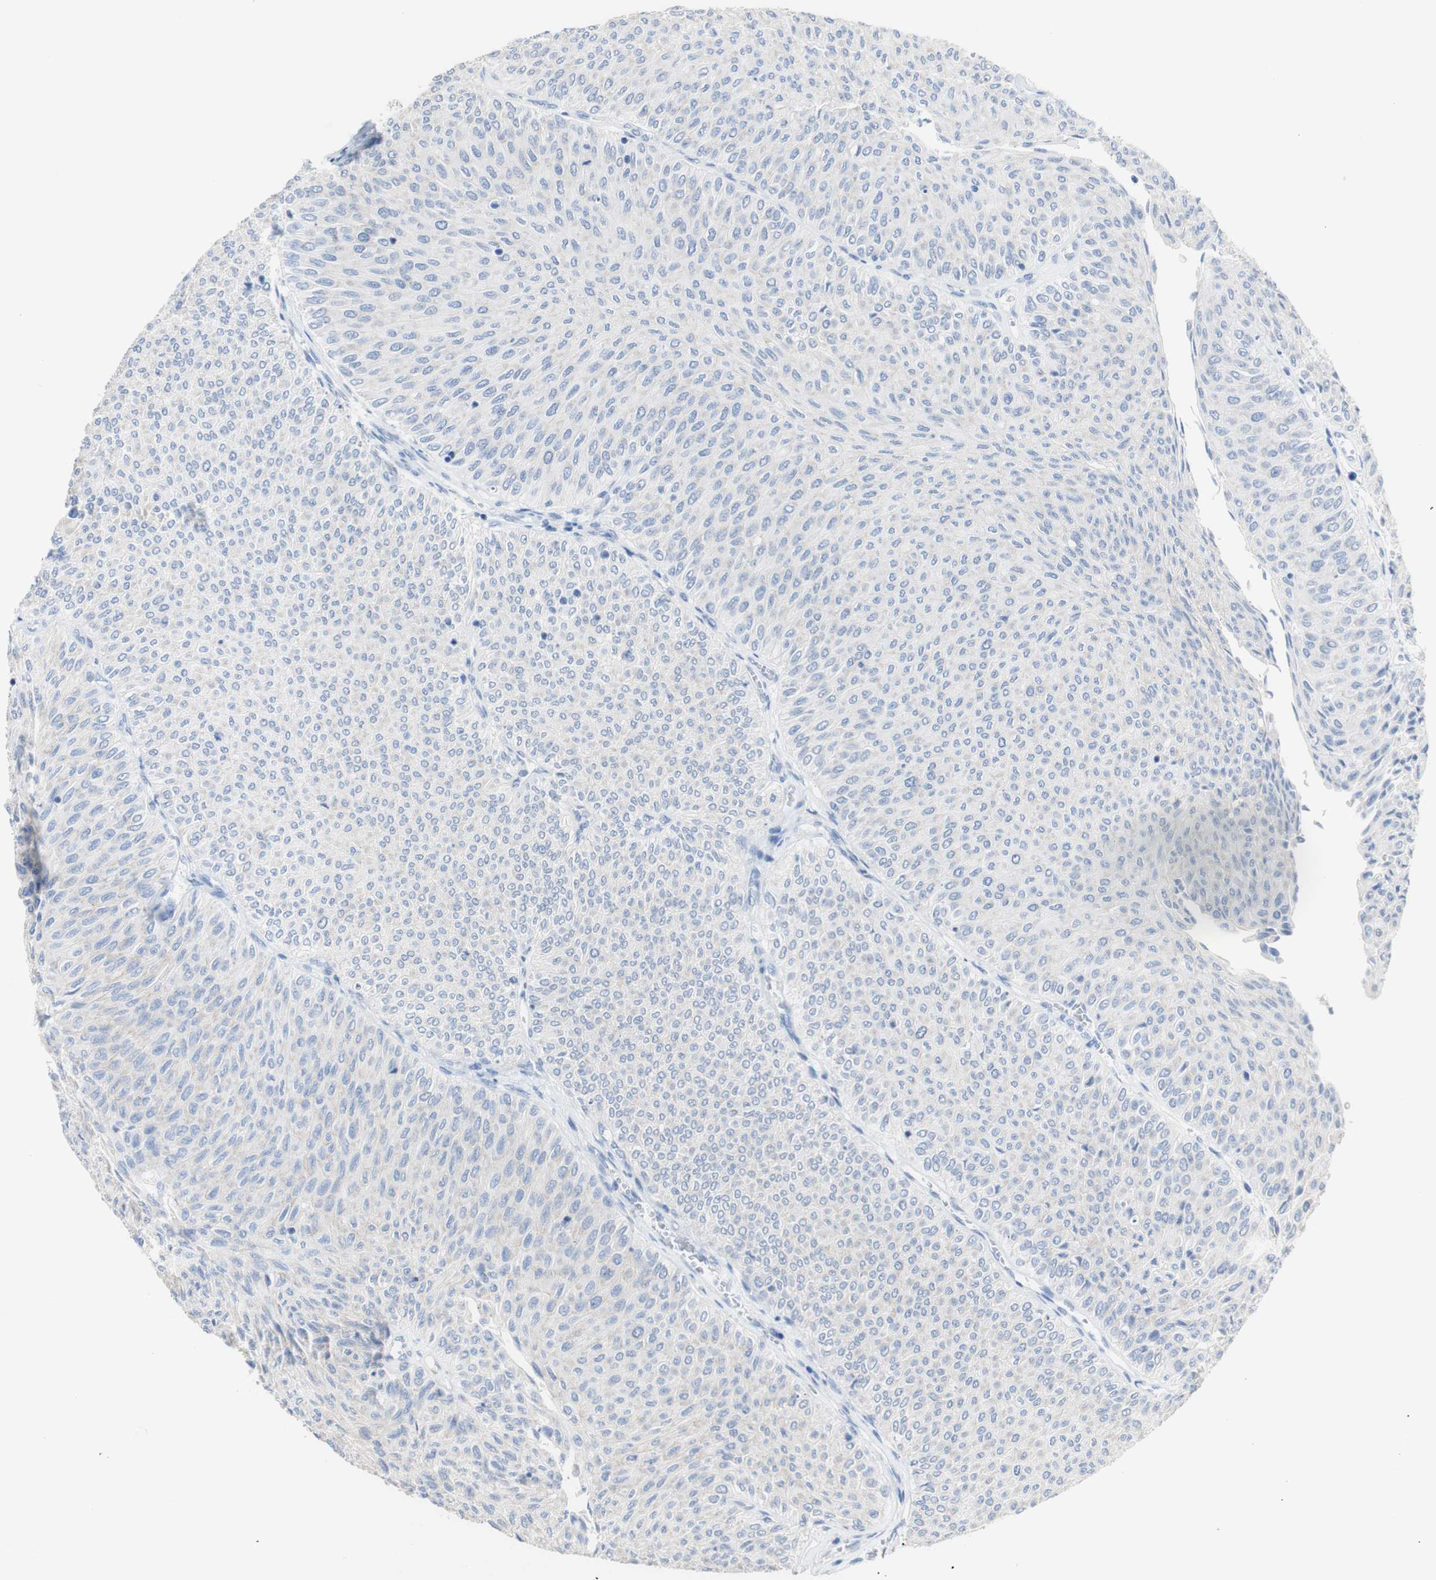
{"staining": {"intensity": "negative", "quantity": "none", "location": "none"}, "tissue": "urothelial cancer", "cell_type": "Tumor cells", "image_type": "cancer", "snomed": [{"axis": "morphology", "description": "Urothelial carcinoma, Low grade"}, {"axis": "topography", "description": "Urinary bladder"}], "caption": "Immunohistochemistry (IHC) photomicrograph of human low-grade urothelial carcinoma stained for a protein (brown), which exhibits no staining in tumor cells.", "gene": "DSC2", "patient": {"sex": "male", "age": 78}}